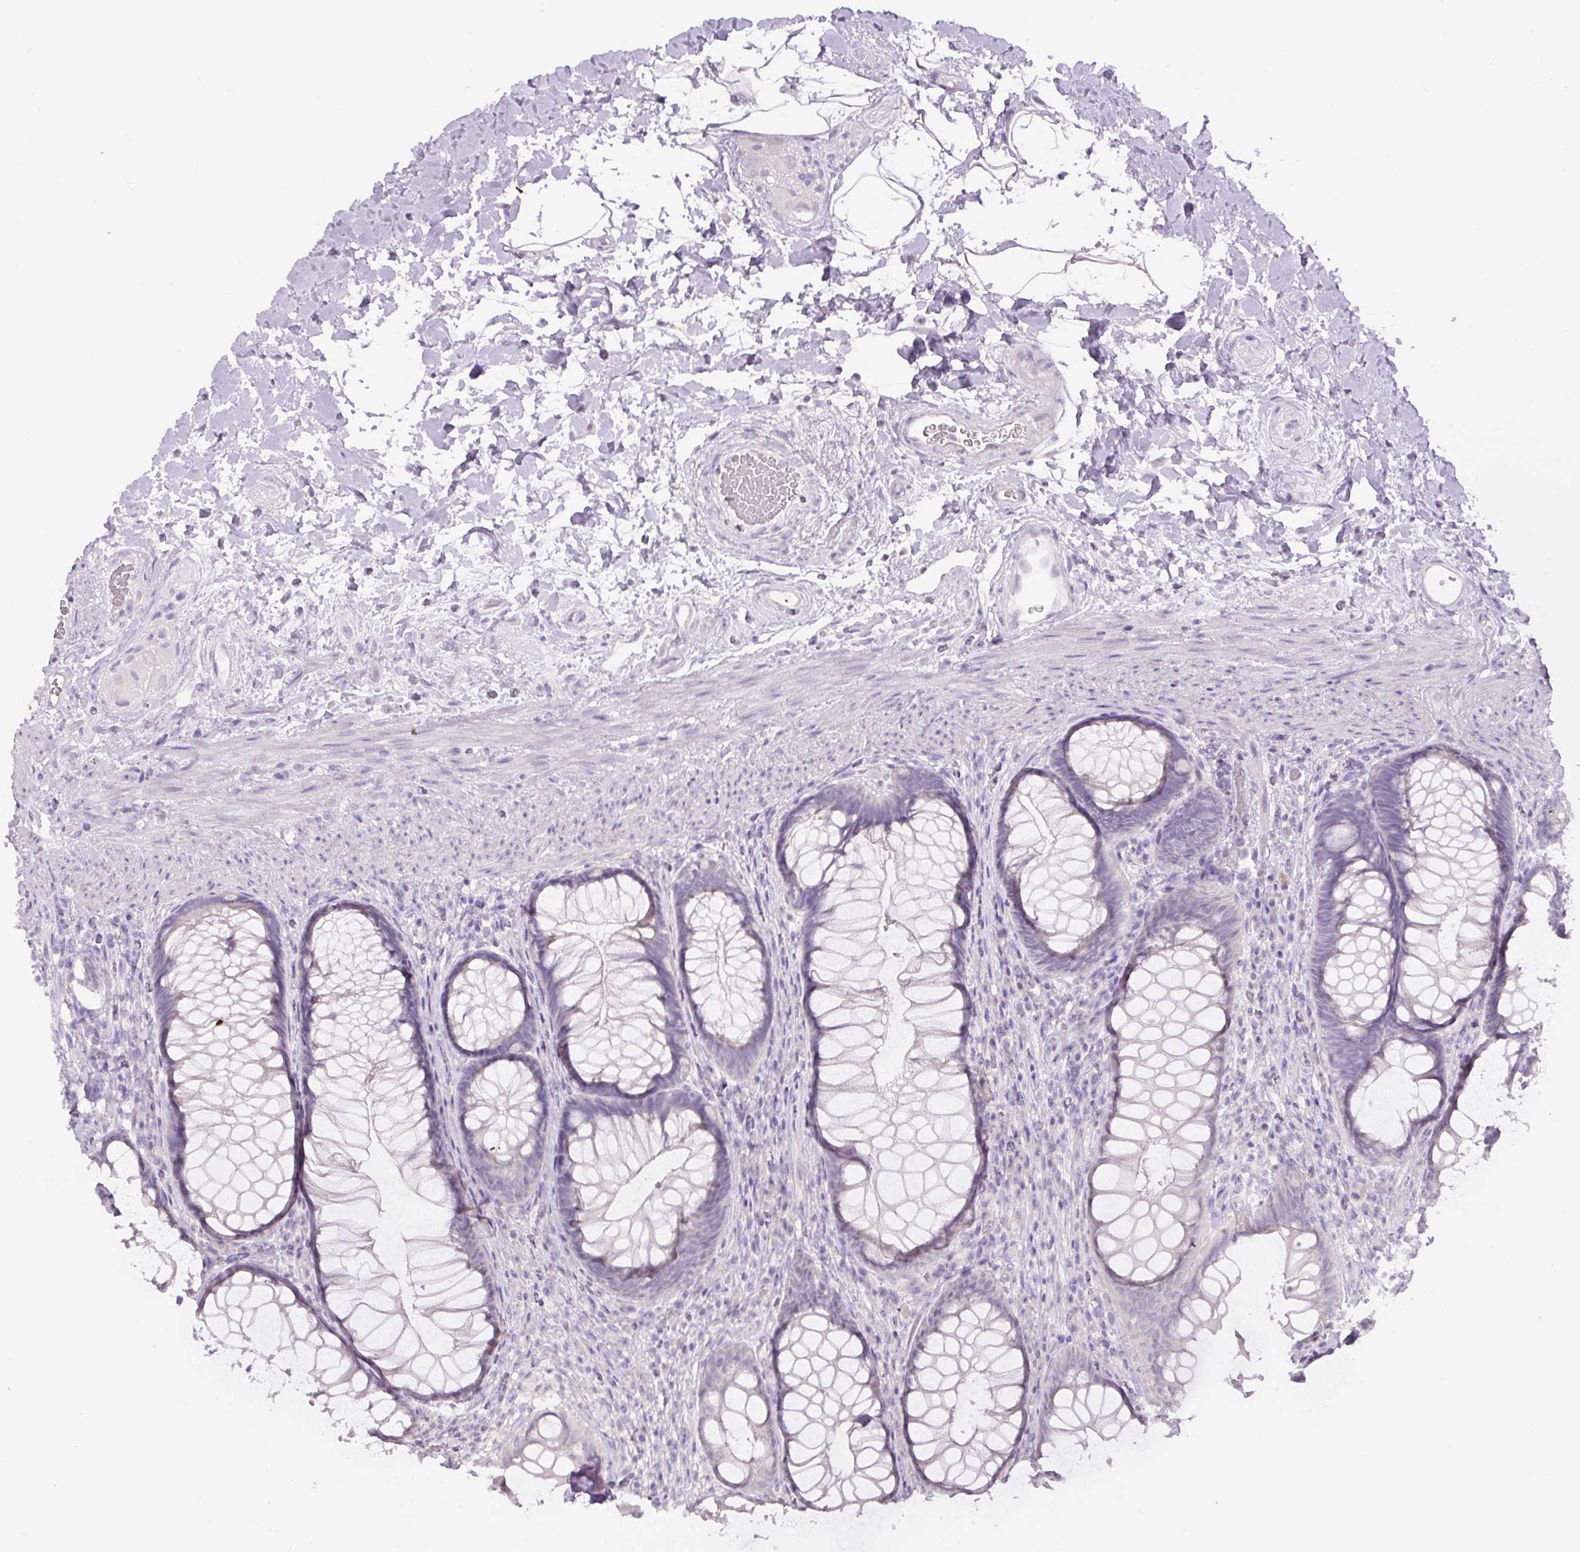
{"staining": {"intensity": "negative", "quantity": "none", "location": "none"}, "tissue": "rectum", "cell_type": "Glandular cells", "image_type": "normal", "snomed": [{"axis": "morphology", "description": "Normal tissue, NOS"}, {"axis": "topography", "description": "Rectum"}], "caption": "Immunohistochemical staining of normal human rectum reveals no significant expression in glandular cells. Nuclei are stained in blue.", "gene": "SIX1", "patient": {"sex": "male", "age": 53}}